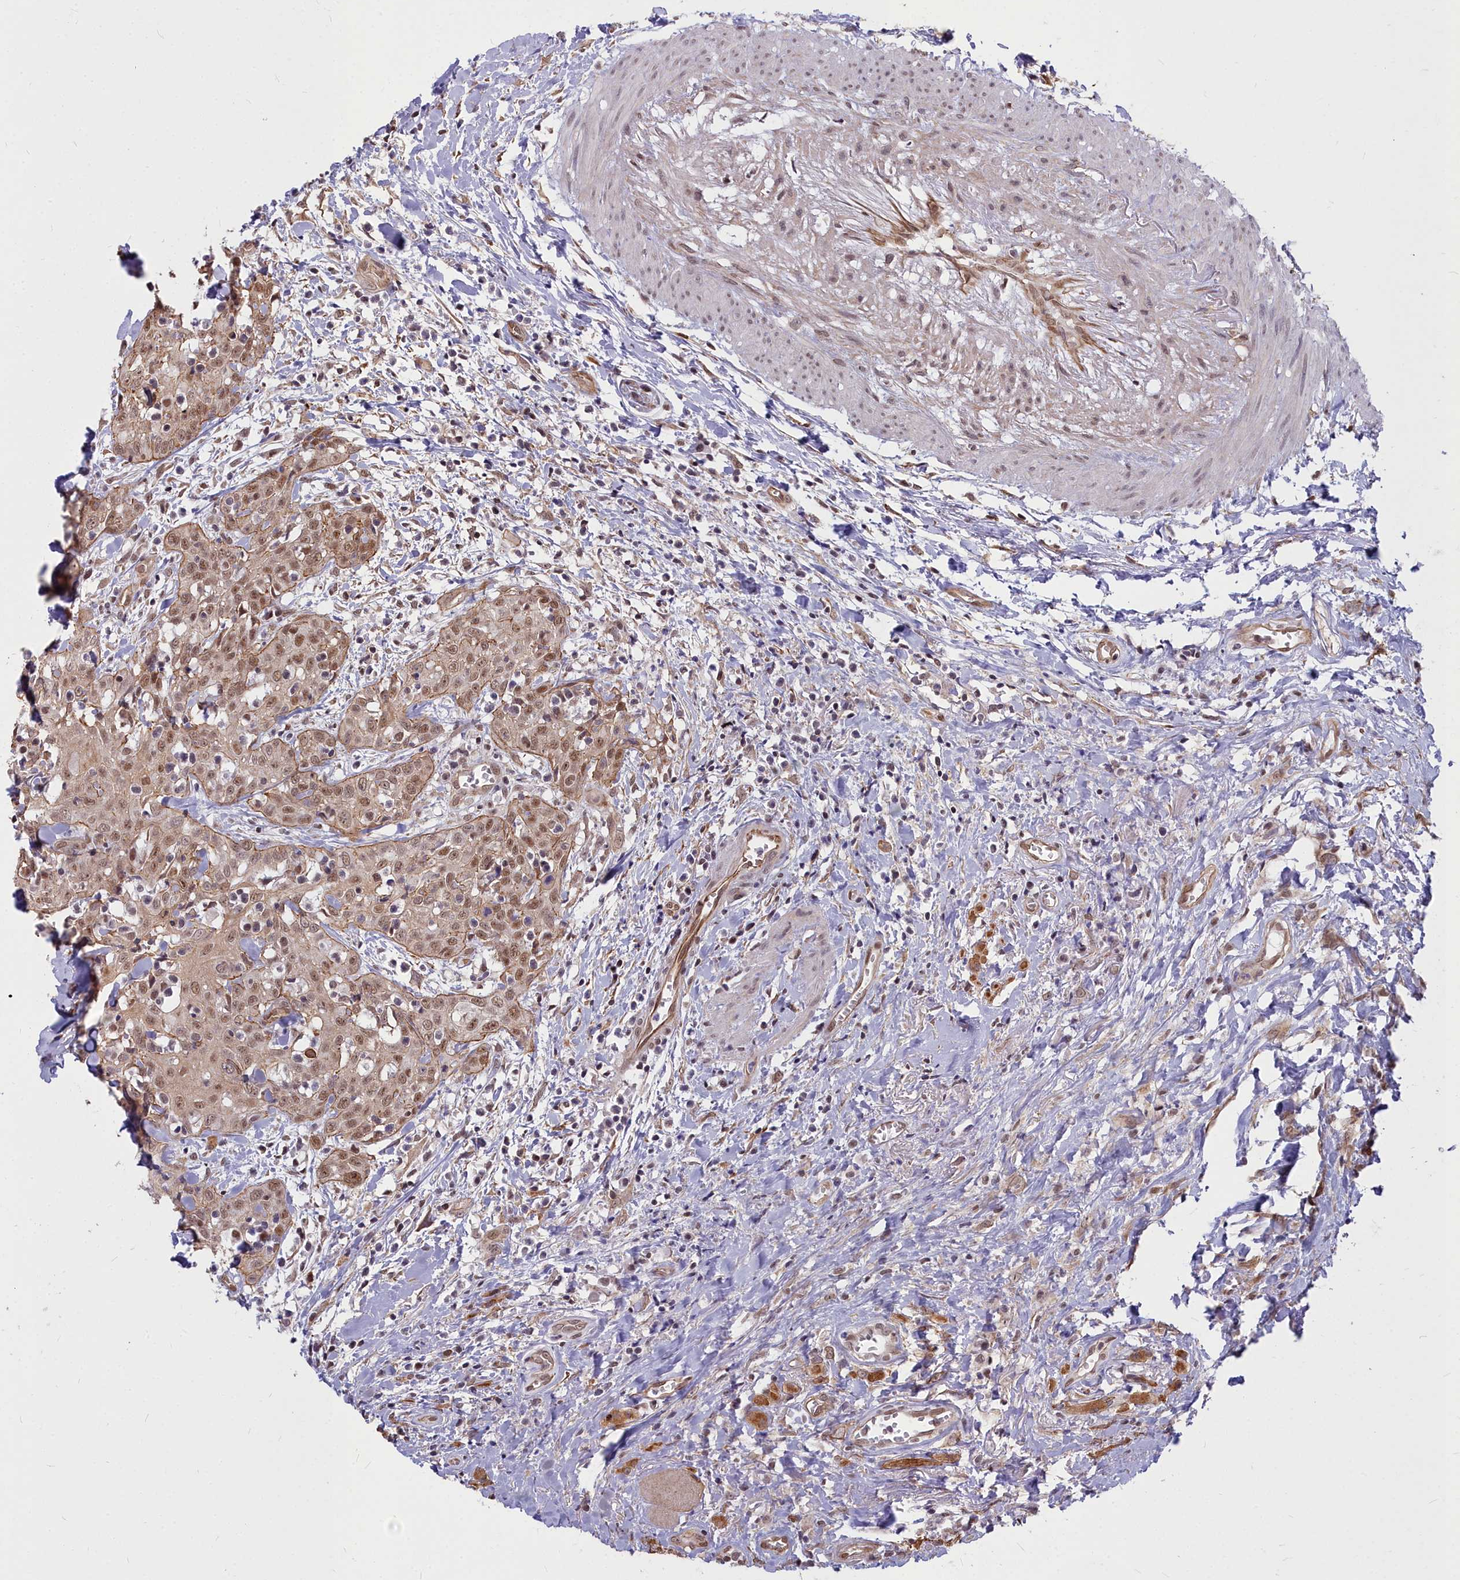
{"staining": {"intensity": "moderate", "quantity": ">75%", "location": "nuclear"}, "tissue": "head and neck cancer", "cell_type": "Tumor cells", "image_type": "cancer", "snomed": [{"axis": "morphology", "description": "Squamous cell carcinoma, NOS"}, {"axis": "topography", "description": "Head-Neck"}], "caption": "Squamous cell carcinoma (head and neck) stained with DAB IHC displays medium levels of moderate nuclear expression in about >75% of tumor cells. Using DAB (3,3'-diaminobenzidine) (brown) and hematoxylin (blue) stains, captured at high magnification using brightfield microscopy.", "gene": "YJU2", "patient": {"sex": "female", "age": 70}}